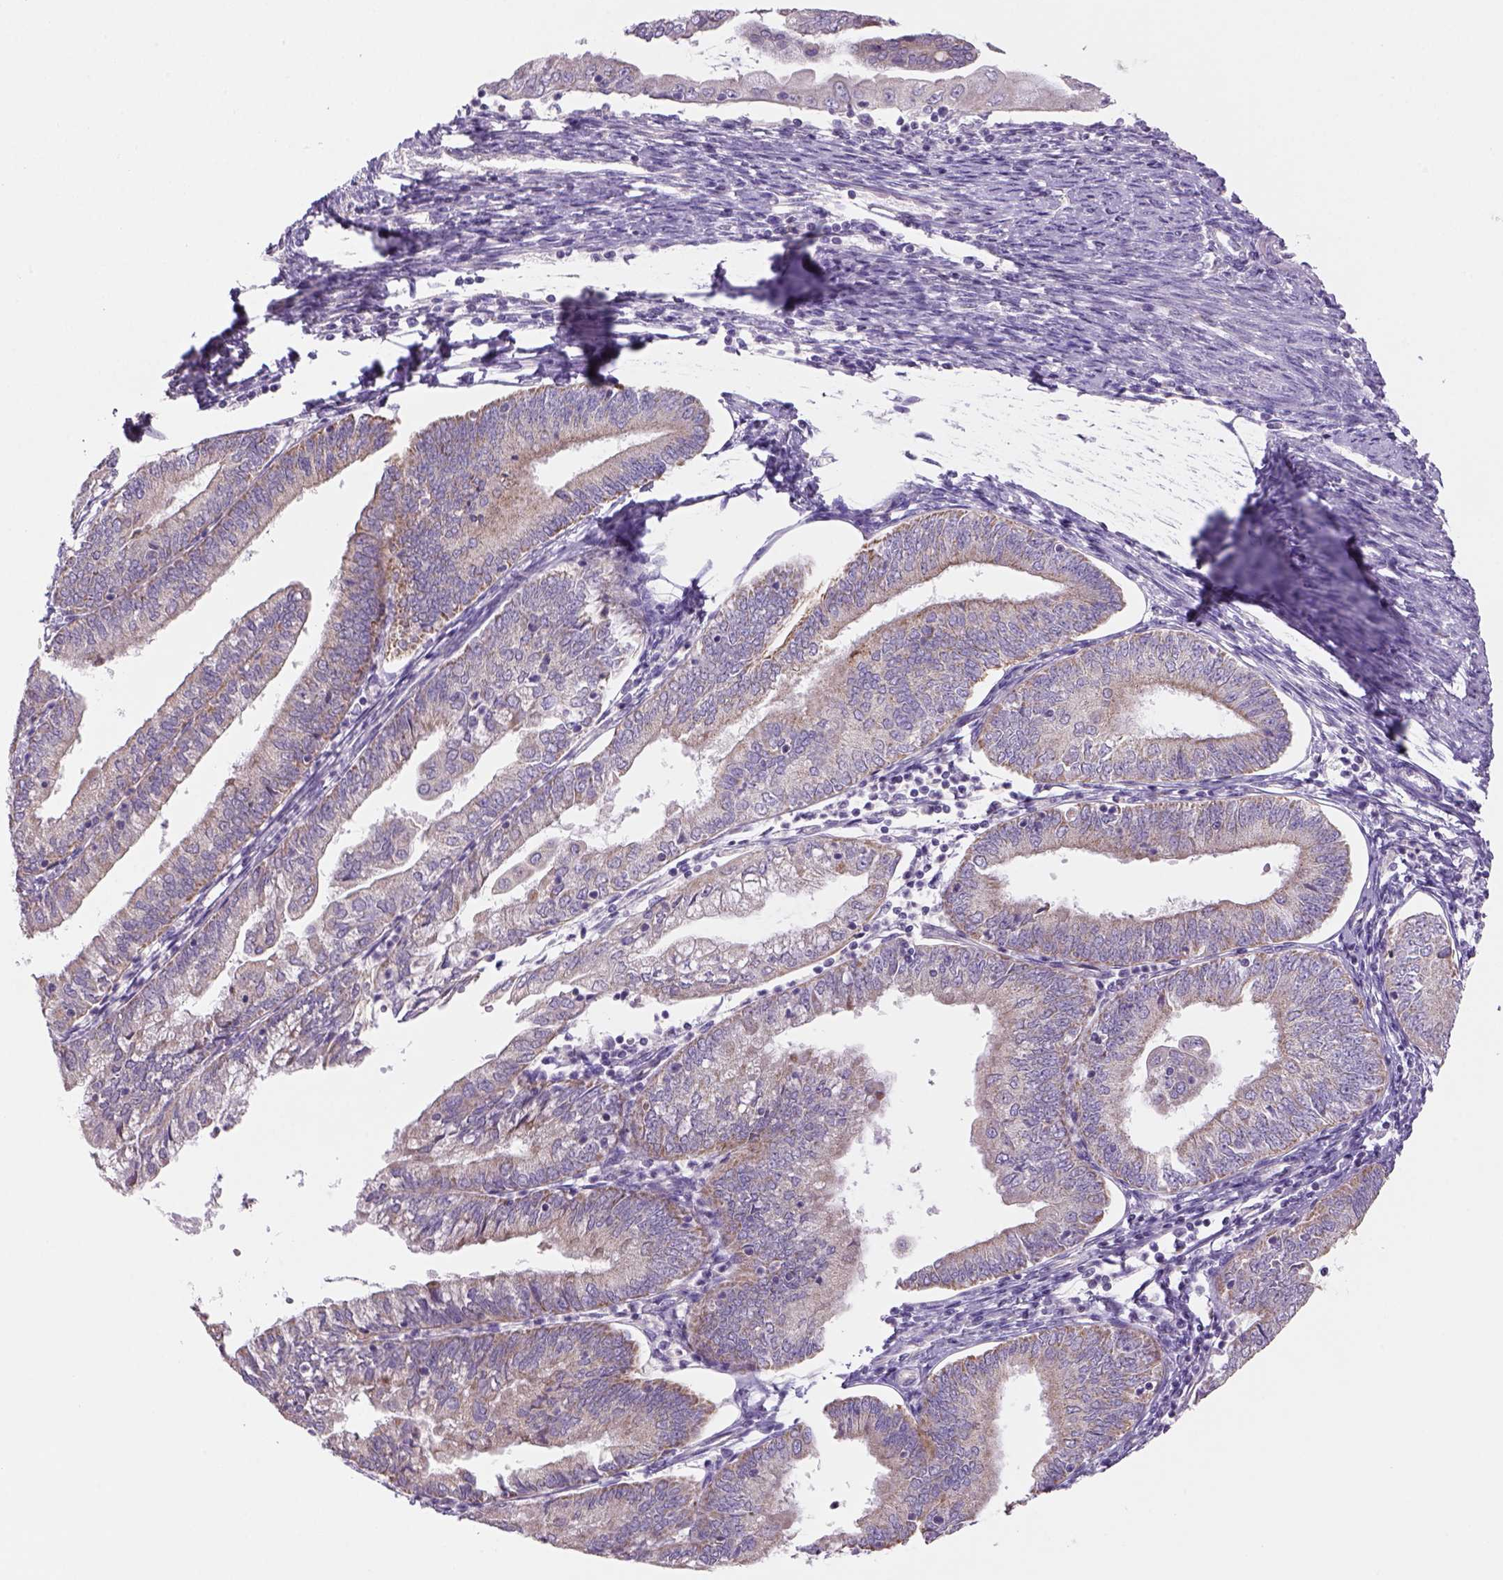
{"staining": {"intensity": "weak", "quantity": "<25%", "location": "cytoplasmic/membranous"}, "tissue": "endometrial cancer", "cell_type": "Tumor cells", "image_type": "cancer", "snomed": [{"axis": "morphology", "description": "Adenocarcinoma, NOS"}, {"axis": "topography", "description": "Endometrium"}], "caption": "Tumor cells are negative for protein expression in human endometrial cancer.", "gene": "ADGRV1", "patient": {"sex": "female", "age": 55}}